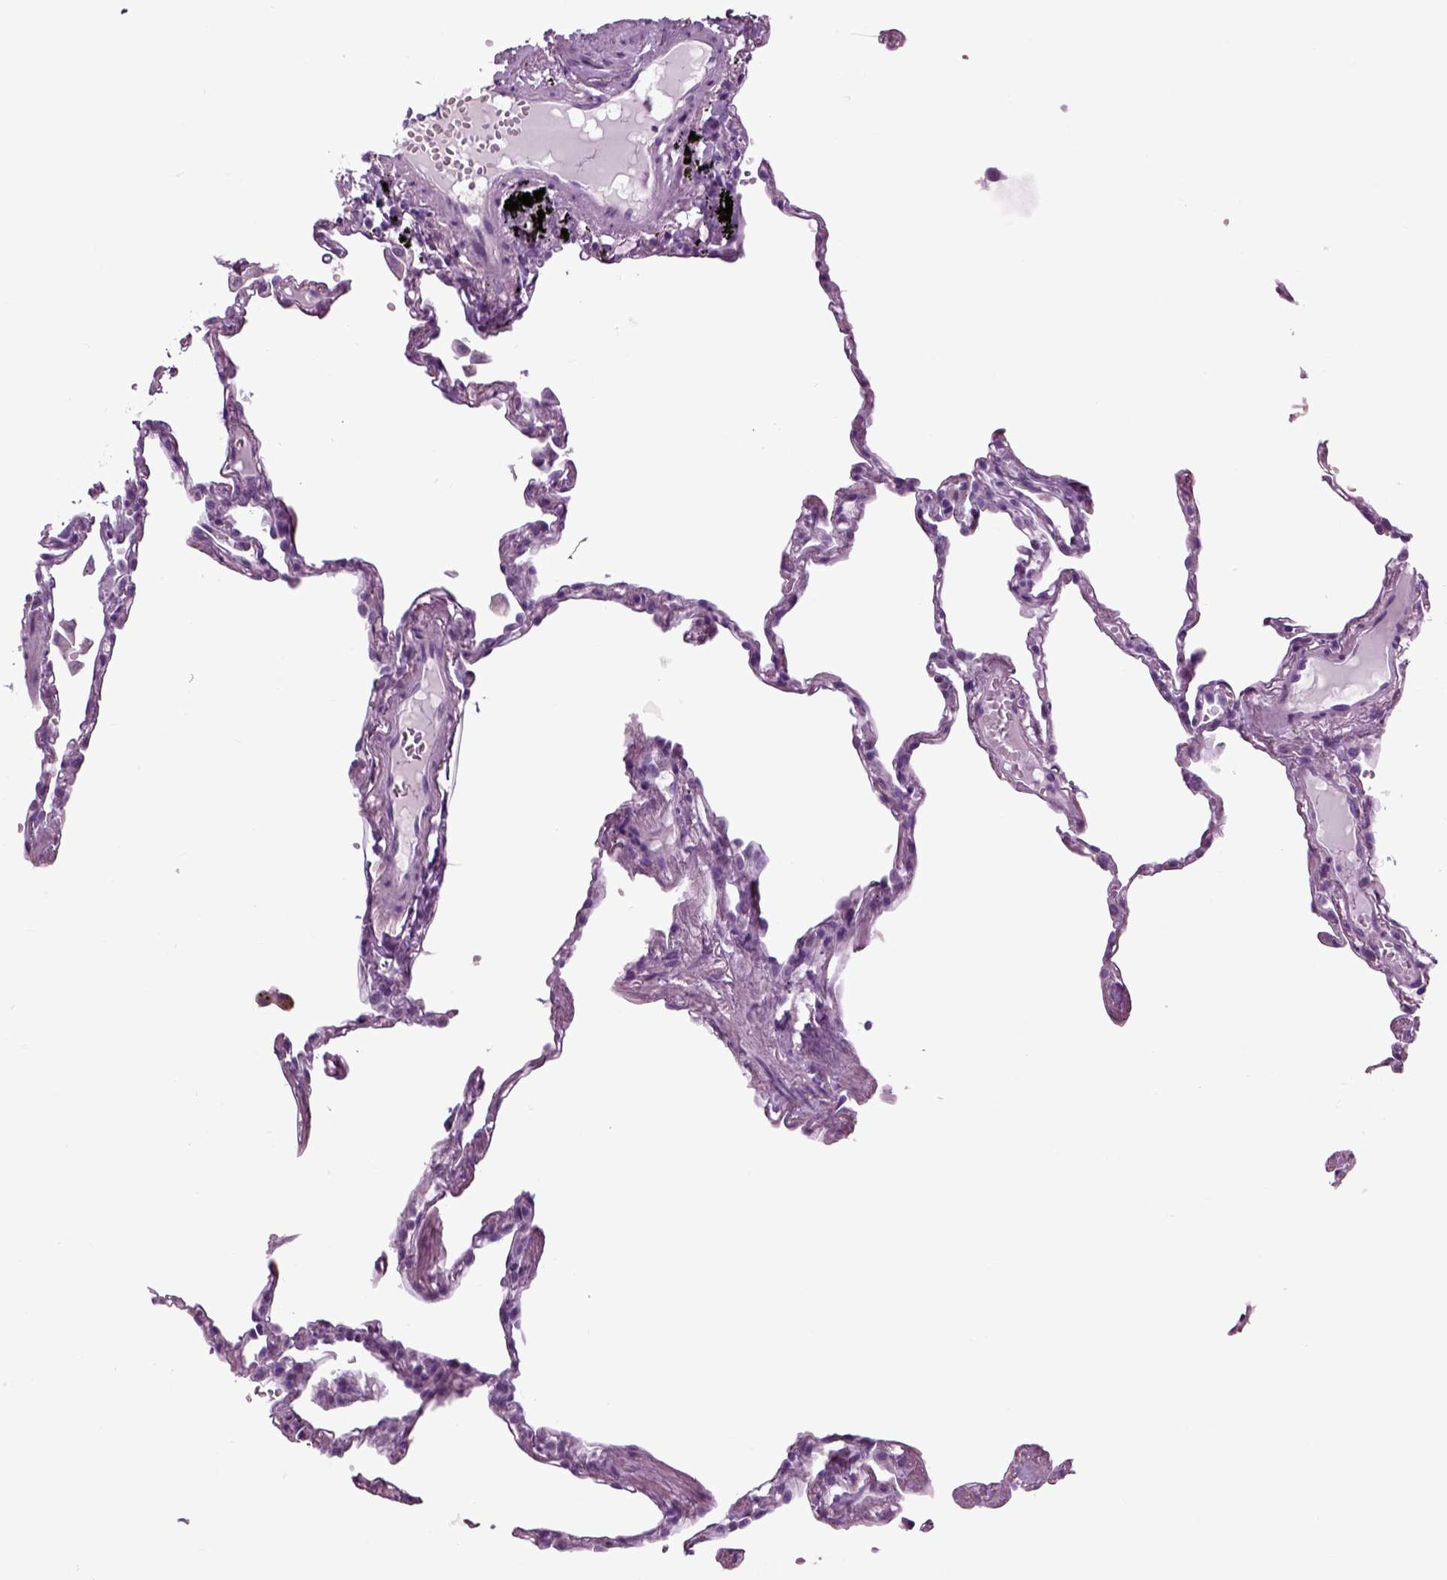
{"staining": {"intensity": "negative", "quantity": "none", "location": "none"}, "tissue": "lung", "cell_type": "Alveolar cells", "image_type": "normal", "snomed": [{"axis": "morphology", "description": "Normal tissue, NOS"}, {"axis": "topography", "description": "Lung"}], "caption": "IHC image of benign lung: lung stained with DAB displays no significant protein staining in alveolar cells.", "gene": "ARHGAP11A", "patient": {"sex": "male", "age": 78}}